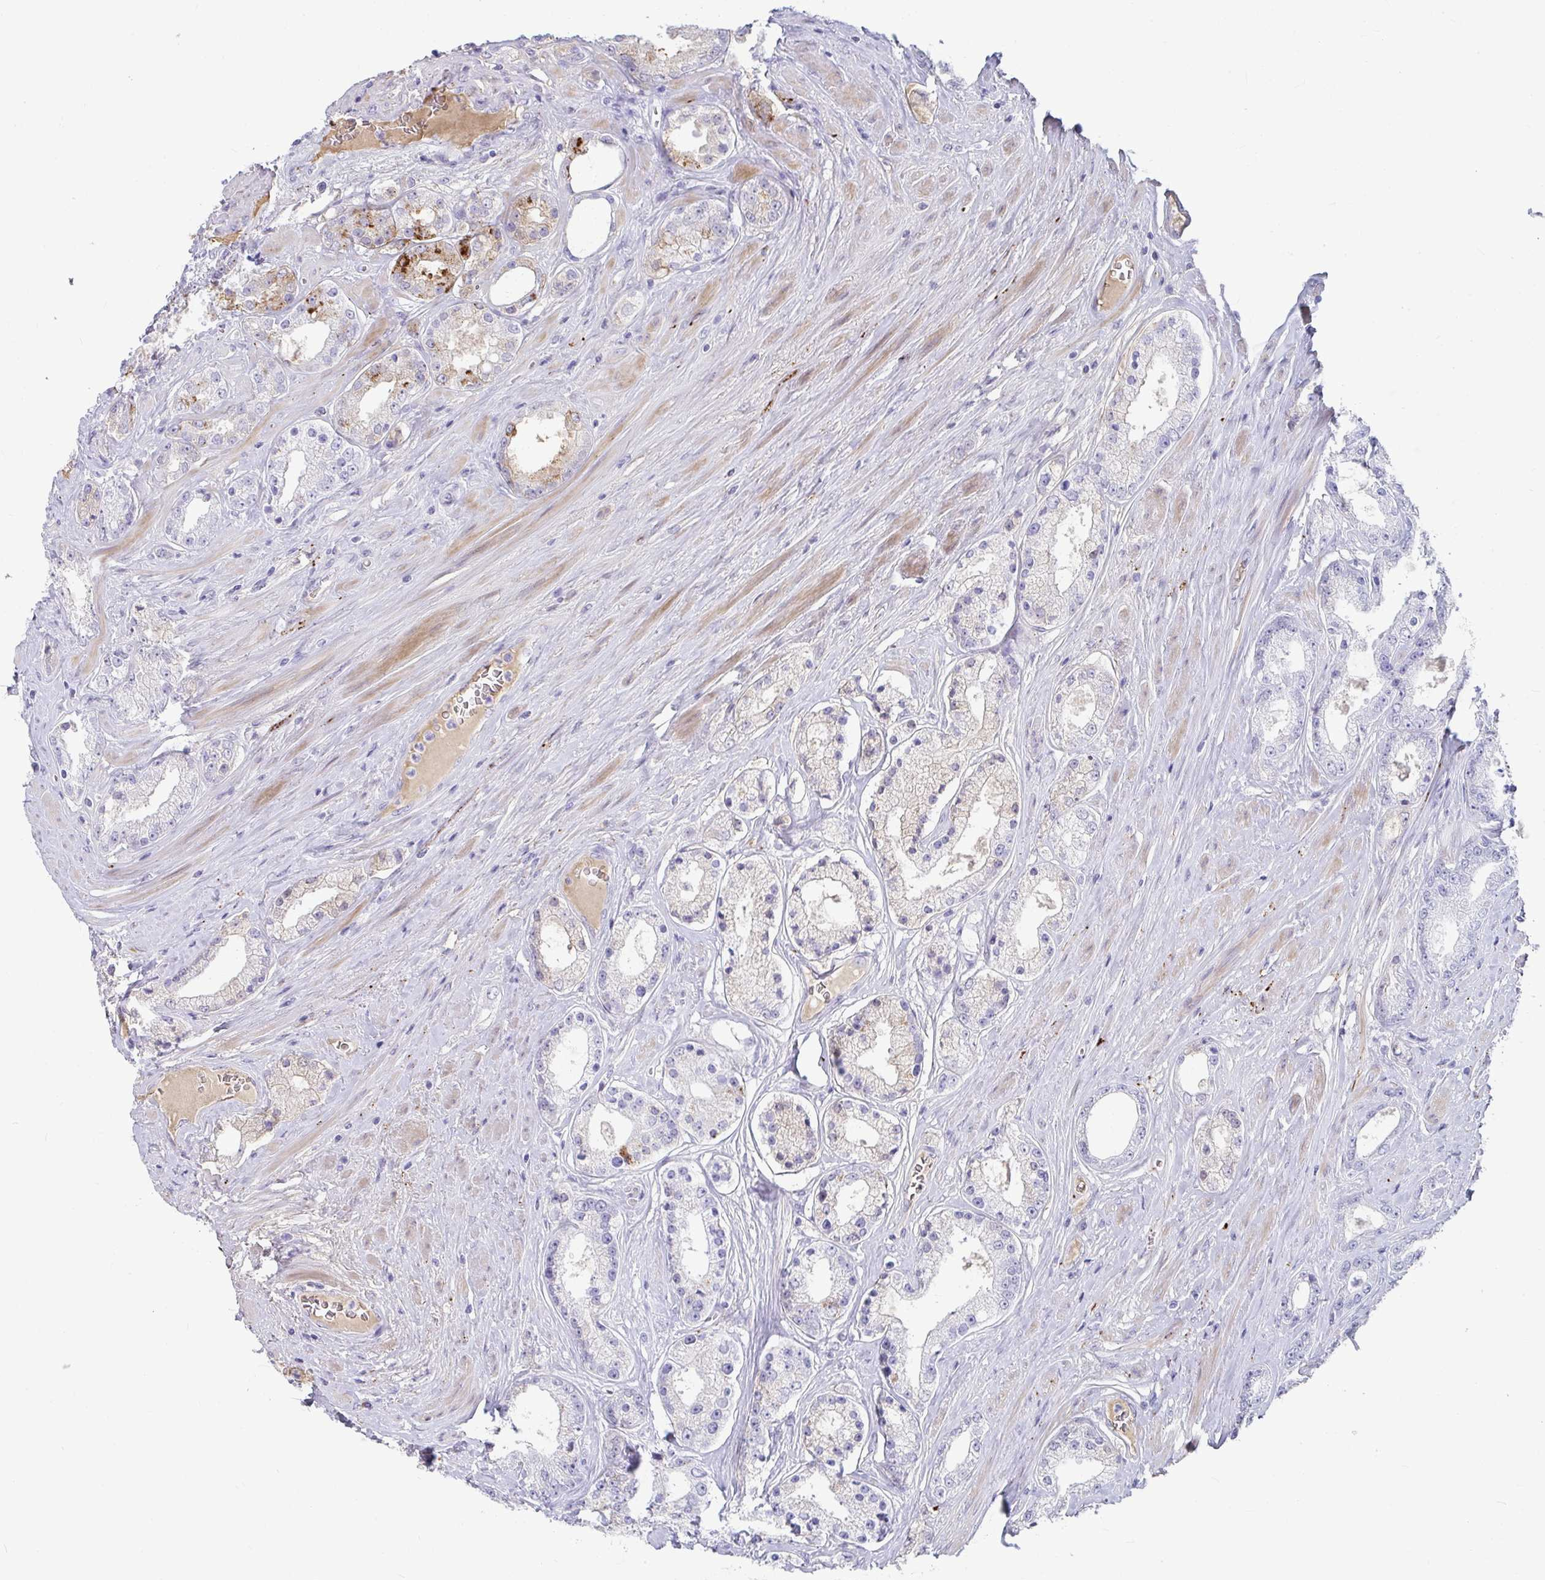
{"staining": {"intensity": "moderate", "quantity": "<25%", "location": "cytoplasmic/membranous"}, "tissue": "prostate cancer", "cell_type": "Tumor cells", "image_type": "cancer", "snomed": [{"axis": "morphology", "description": "Adenocarcinoma, High grade"}, {"axis": "topography", "description": "Prostate"}], "caption": "Protein expression analysis of human prostate cancer reveals moderate cytoplasmic/membranous expression in about <25% of tumor cells. (brown staining indicates protein expression, while blue staining denotes nuclei).", "gene": "NPY", "patient": {"sex": "male", "age": 66}}